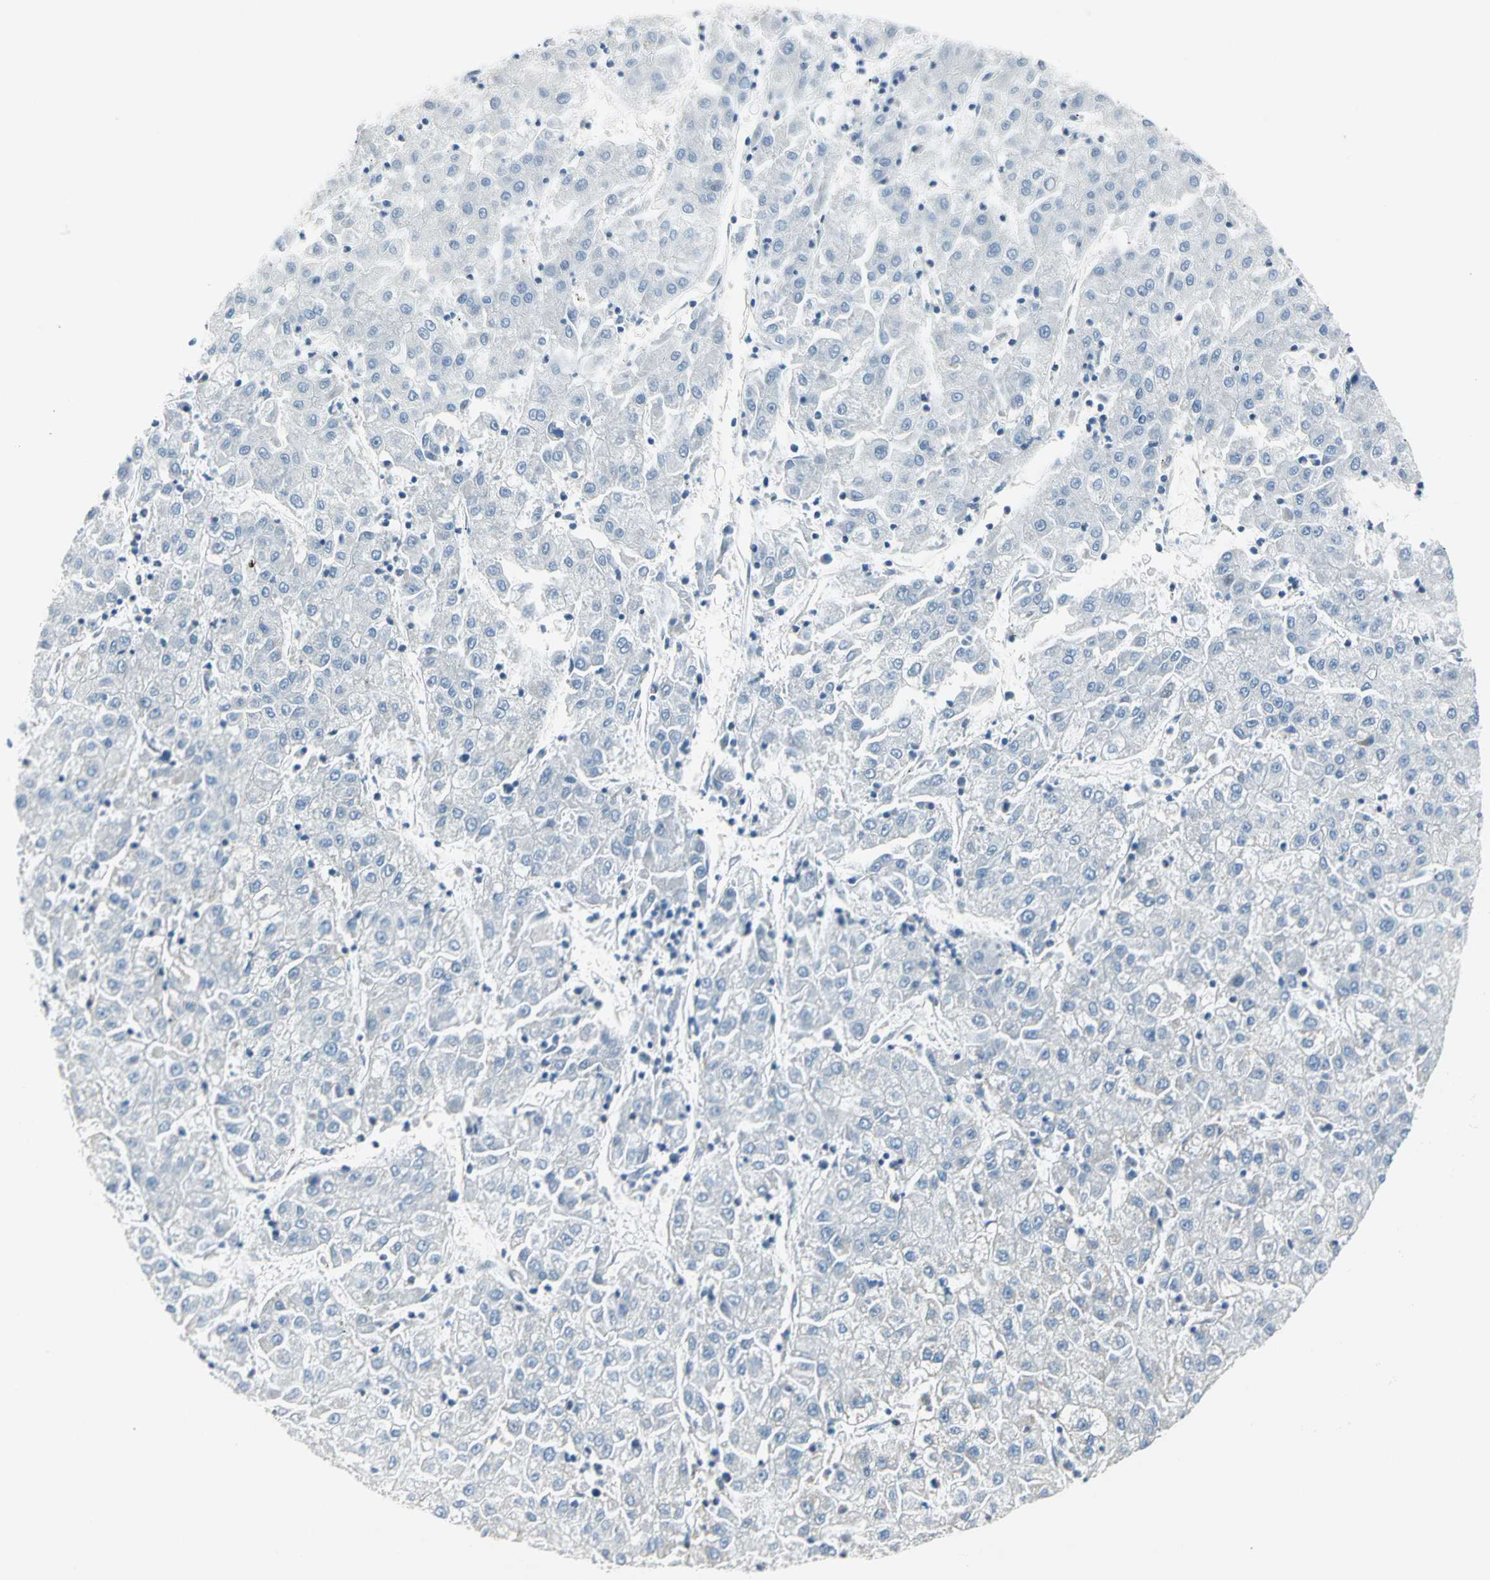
{"staining": {"intensity": "negative", "quantity": "none", "location": "none"}, "tissue": "liver cancer", "cell_type": "Tumor cells", "image_type": "cancer", "snomed": [{"axis": "morphology", "description": "Carcinoma, Hepatocellular, NOS"}, {"axis": "topography", "description": "Liver"}], "caption": "The IHC photomicrograph has no significant staining in tumor cells of liver hepatocellular carcinoma tissue.", "gene": "ALOX15", "patient": {"sex": "male", "age": 72}}